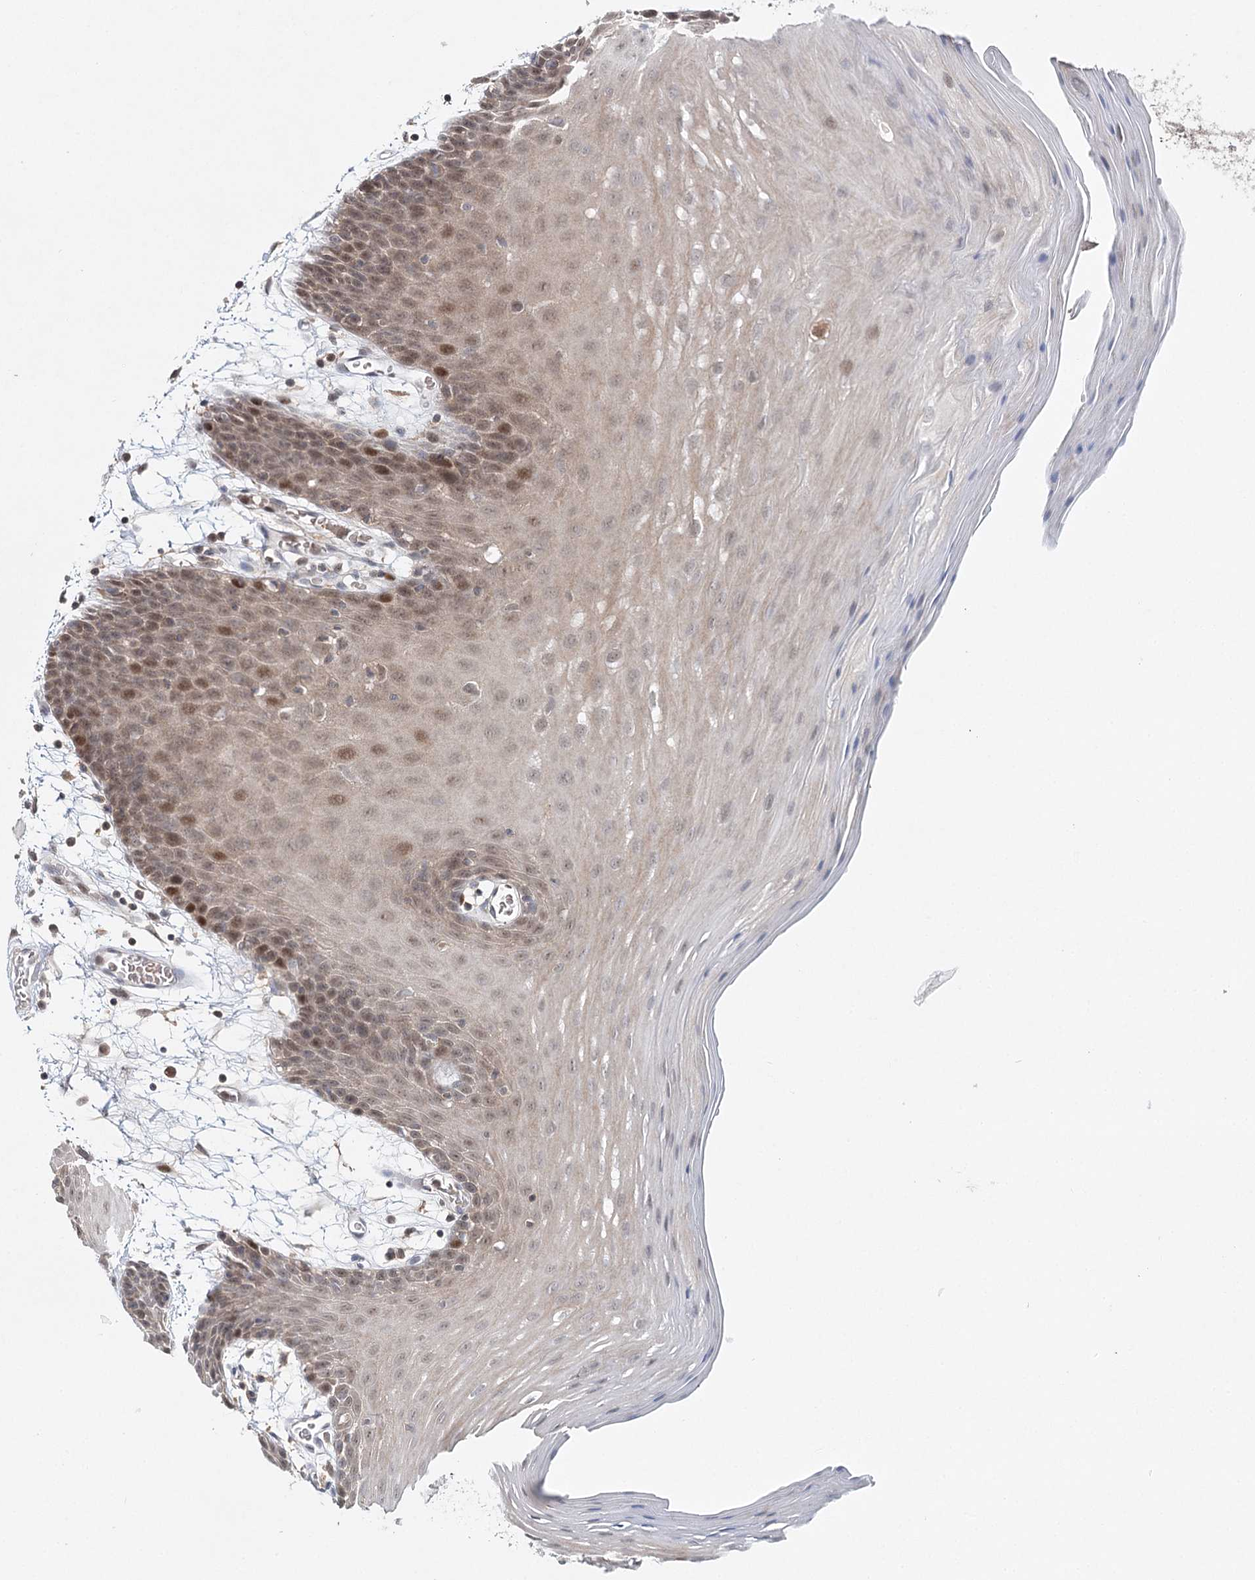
{"staining": {"intensity": "moderate", "quantity": ">75%", "location": "cytoplasmic/membranous,nuclear"}, "tissue": "oral mucosa", "cell_type": "Squamous epithelial cells", "image_type": "normal", "snomed": [{"axis": "morphology", "description": "Normal tissue, NOS"}, {"axis": "topography", "description": "Skeletal muscle"}, {"axis": "topography", "description": "Oral tissue"}, {"axis": "topography", "description": "Salivary gland"}, {"axis": "topography", "description": "Peripheral nerve tissue"}], "caption": "Oral mucosa stained for a protein demonstrates moderate cytoplasmic/membranous,nuclear positivity in squamous epithelial cells. (brown staining indicates protein expression, while blue staining denotes nuclei).", "gene": "WDR44", "patient": {"sex": "male", "age": 54}}